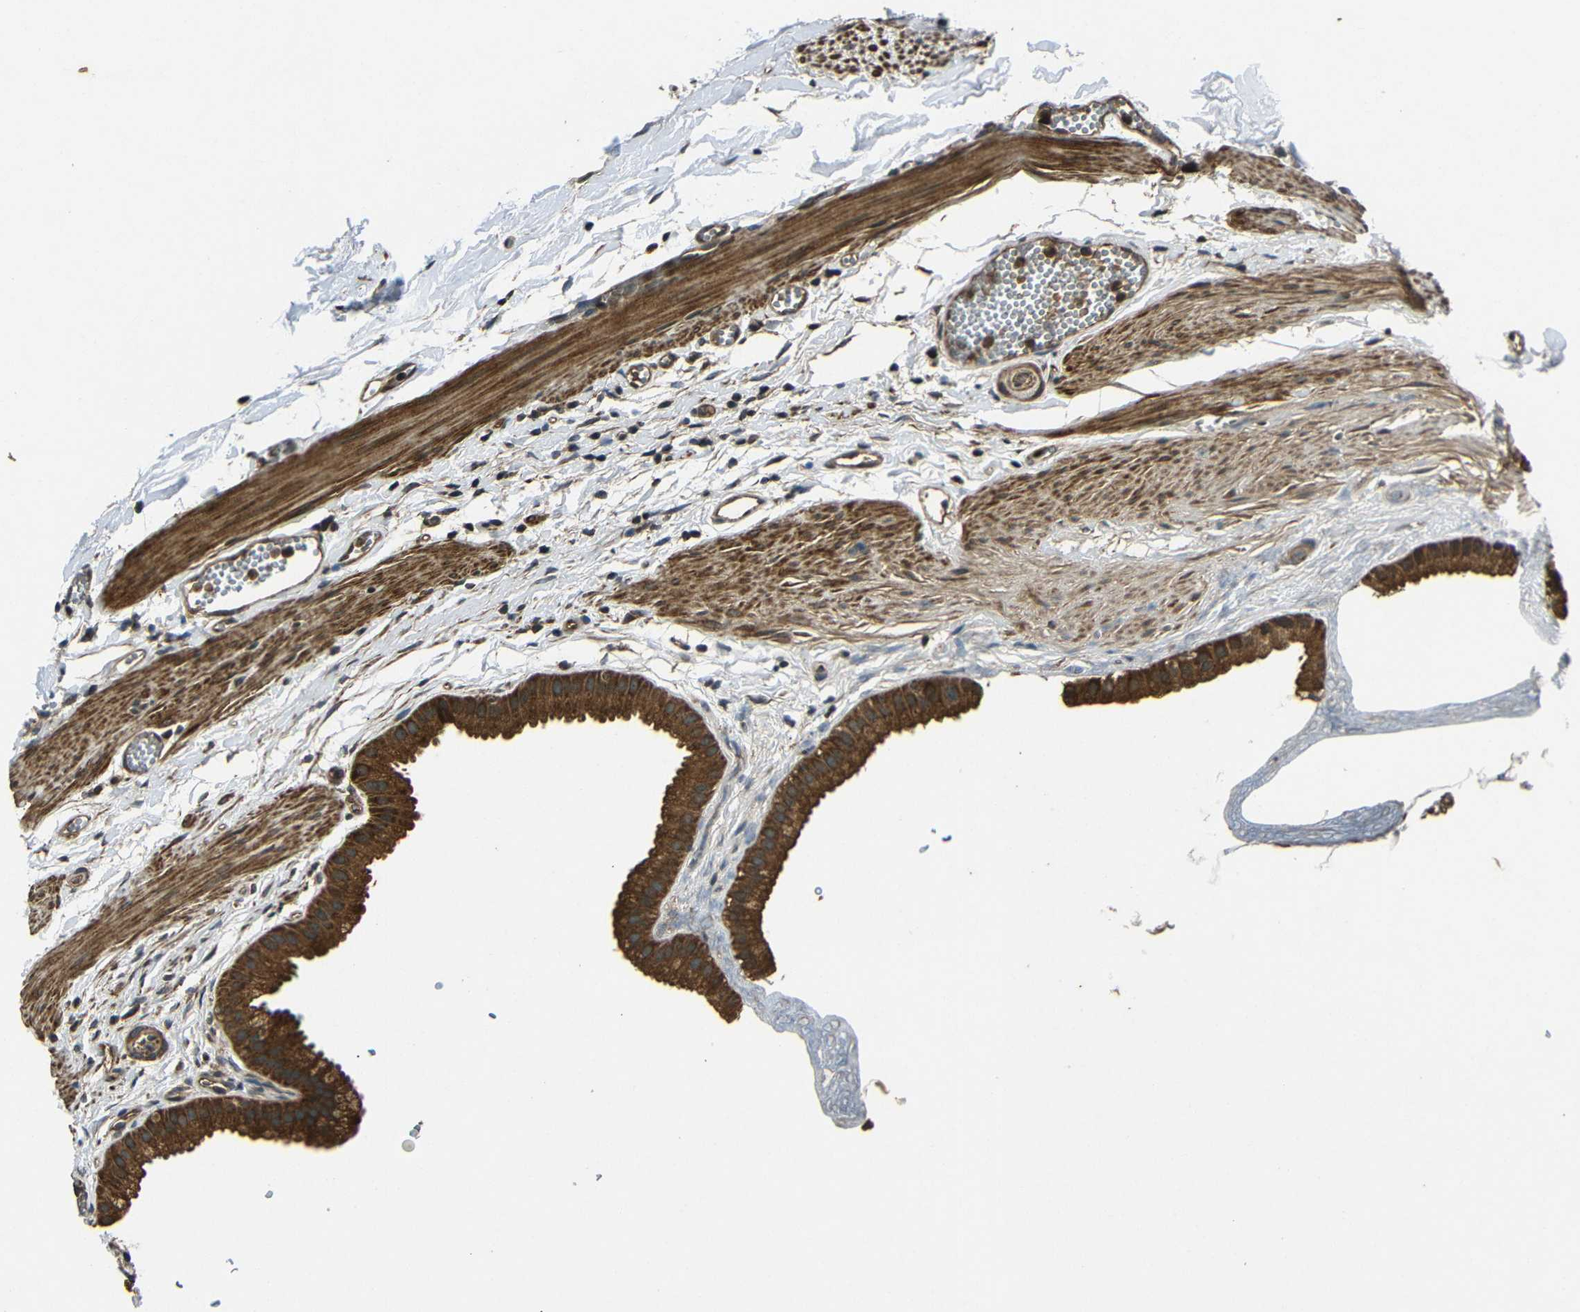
{"staining": {"intensity": "strong", "quantity": ">75%", "location": "cytoplasmic/membranous"}, "tissue": "gallbladder", "cell_type": "Glandular cells", "image_type": "normal", "snomed": [{"axis": "morphology", "description": "Normal tissue, NOS"}, {"axis": "topography", "description": "Gallbladder"}], "caption": "Glandular cells display high levels of strong cytoplasmic/membranous expression in about >75% of cells in unremarkable human gallbladder.", "gene": "PLK2", "patient": {"sex": "female", "age": 64}}